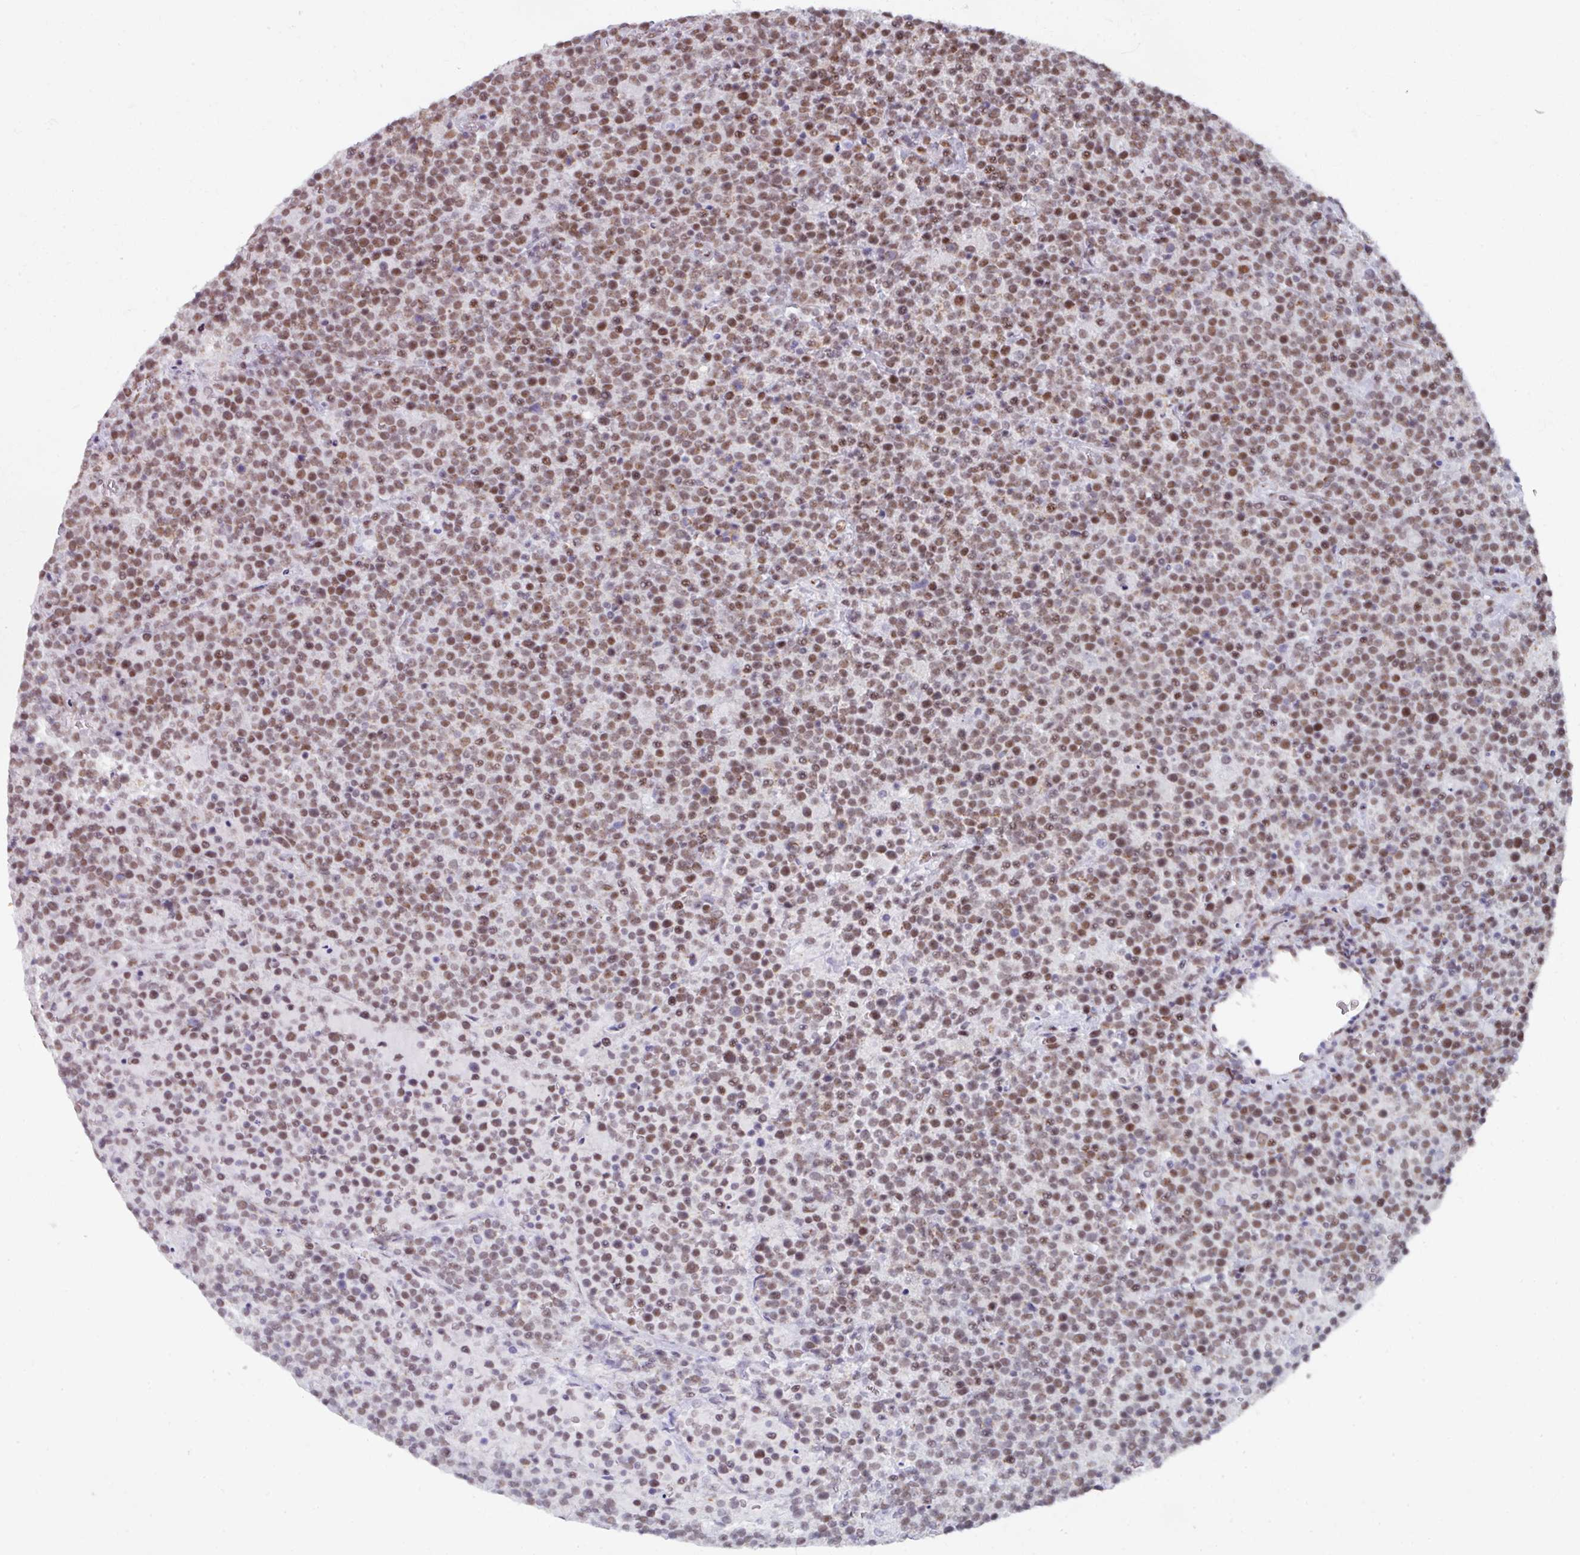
{"staining": {"intensity": "moderate", "quantity": ">75%", "location": "nuclear"}, "tissue": "lymphoma", "cell_type": "Tumor cells", "image_type": "cancer", "snomed": [{"axis": "morphology", "description": "Malignant lymphoma, non-Hodgkin's type, High grade"}, {"axis": "topography", "description": "Lymph node"}], "caption": "Protein analysis of lymphoma tissue reveals moderate nuclear positivity in about >75% of tumor cells. (DAB (3,3'-diaminobenzidine) IHC with brightfield microscopy, high magnification).", "gene": "PUF60", "patient": {"sex": "male", "age": 61}}